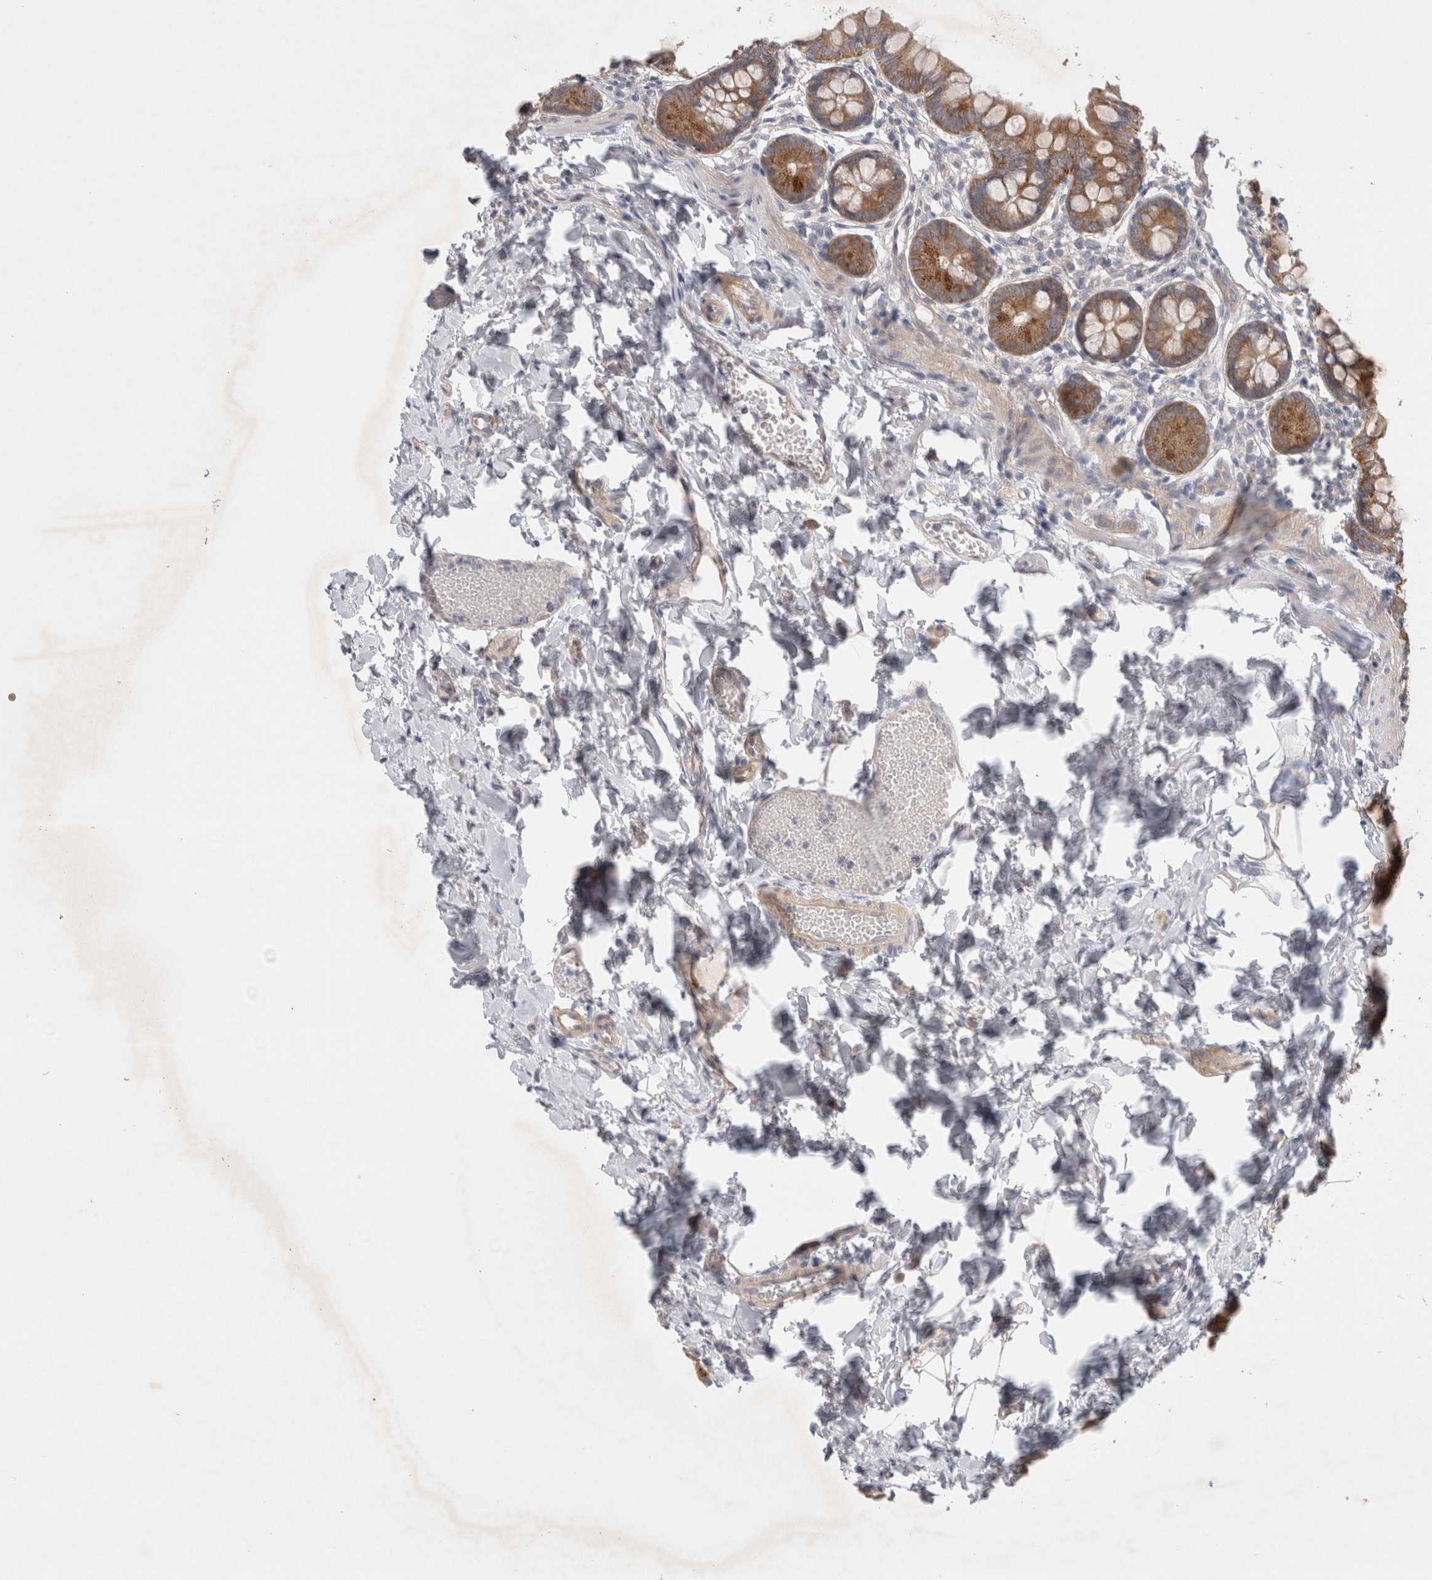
{"staining": {"intensity": "moderate", "quantity": ">75%", "location": "cytoplasmic/membranous"}, "tissue": "small intestine", "cell_type": "Glandular cells", "image_type": "normal", "snomed": [{"axis": "morphology", "description": "Normal tissue, NOS"}, {"axis": "topography", "description": "Small intestine"}], "caption": "Immunohistochemical staining of benign human small intestine reveals >75% levels of moderate cytoplasmic/membranous protein staining in approximately >75% of glandular cells.", "gene": "WIPF2", "patient": {"sex": "male", "age": 7}}